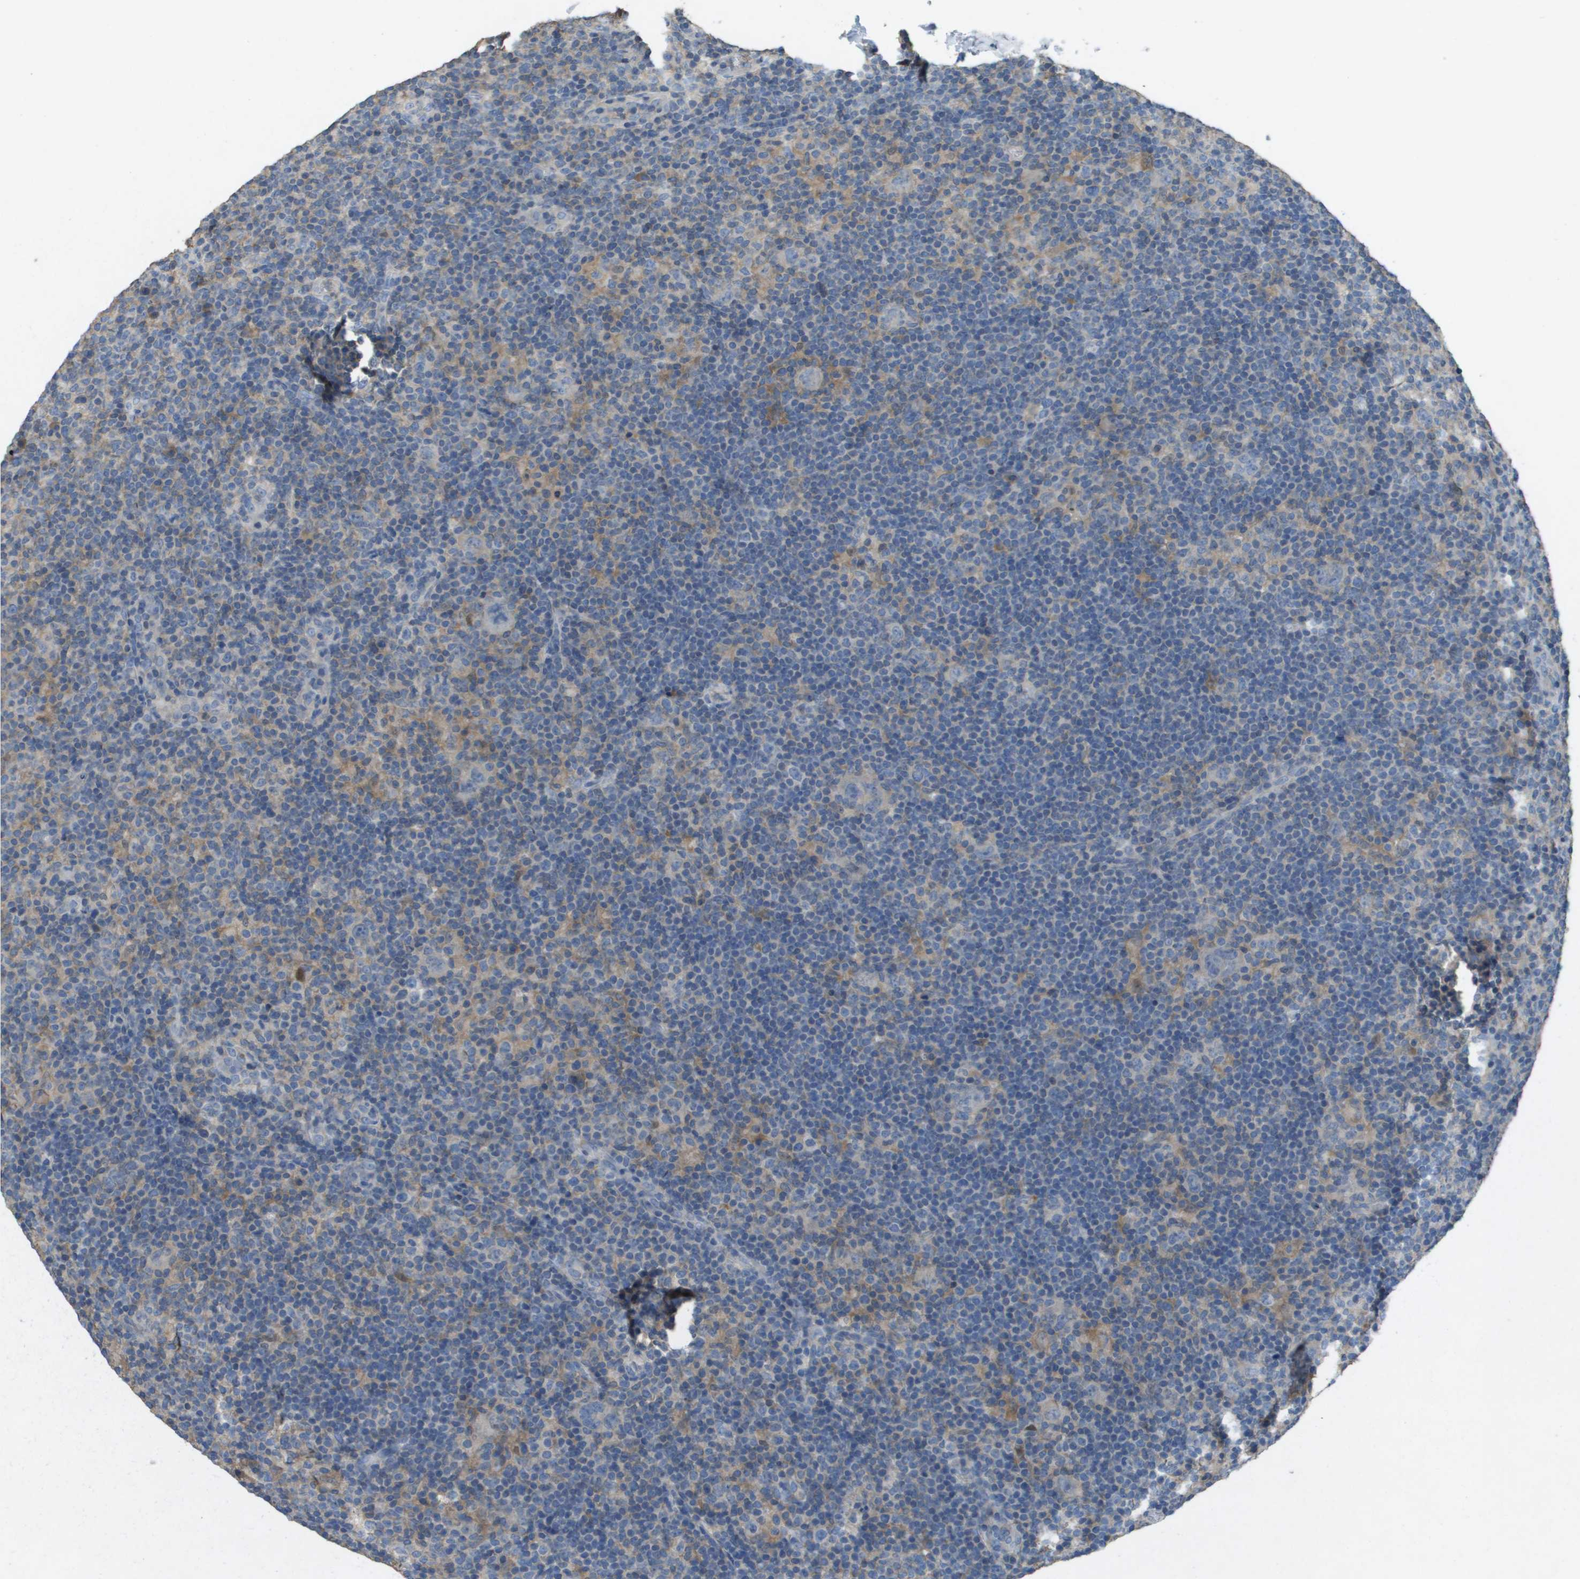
{"staining": {"intensity": "moderate", "quantity": "<25%", "location": "cytoplasmic/membranous"}, "tissue": "lymphoma", "cell_type": "Tumor cells", "image_type": "cancer", "snomed": [{"axis": "morphology", "description": "Hodgkin's disease, NOS"}, {"axis": "topography", "description": "Lymph node"}], "caption": "A high-resolution histopathology image shows immunohistochemistry (IHC) staining of Hodgkin's disease, which exhibits moderate cytoplasmic/membranous staining in about <25% of tumor cells.", "gene": "CLCA4", "patient": {"sex": "female", "age": 57}}